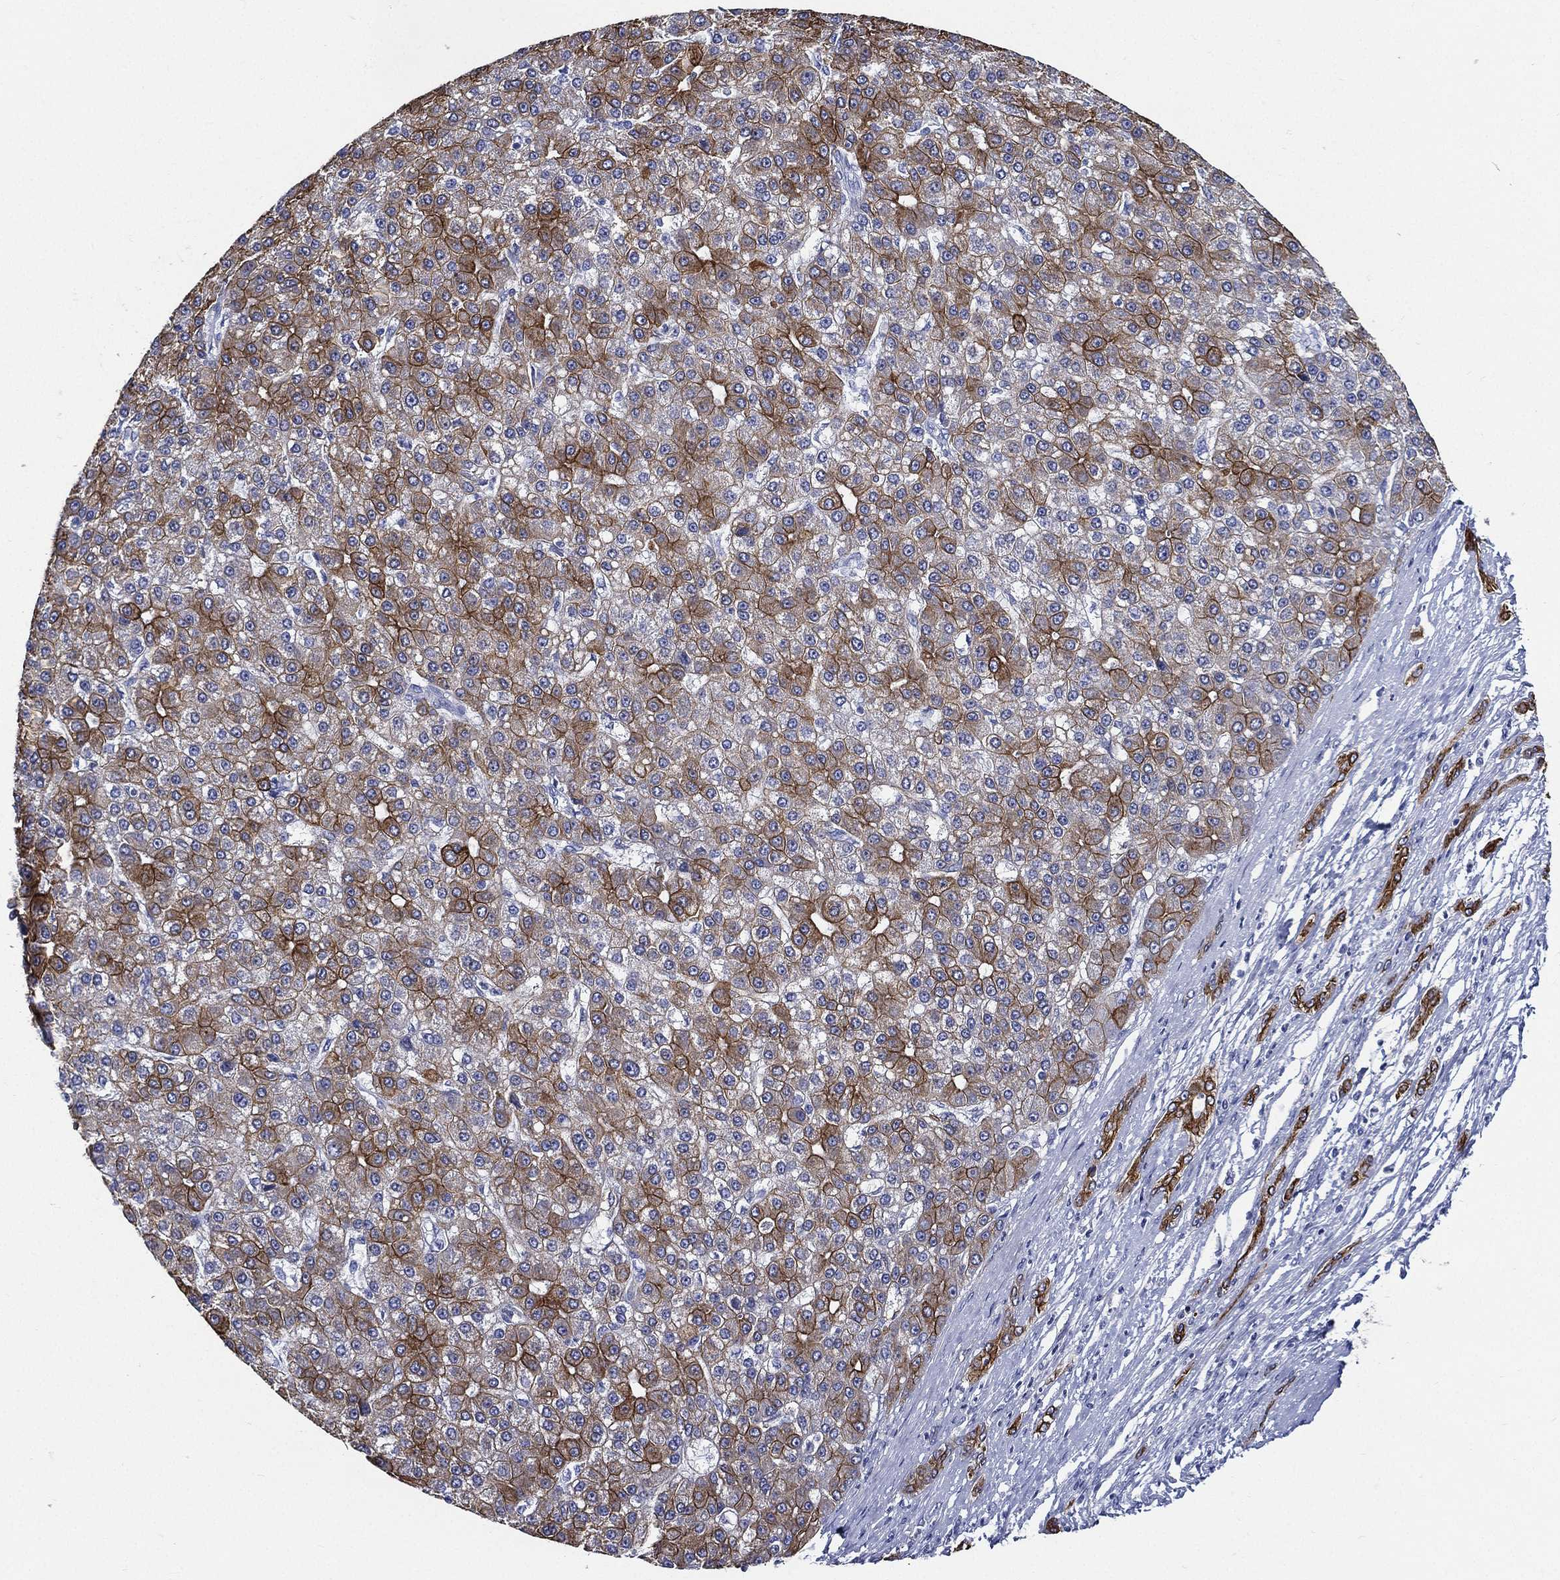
{"staining": {"intensity": "strong", "quantity": "<25%", "location": "cytoplasmic/membranous"}, "tissue": "liver cancer", "cell_type": "Tumor cells", "image_type": "cancer", "snomed": [{"axis": "morphology", "description": "Carcinoma, Hepatocellular, NOS"}, {"axis": "topography", "description": "Liver"}], "caption": "Human liver hepatocellular carcinoma stained with a brown dye shows strong cytoplasmic/membranous positive staining in approximately <25% of tumor cells.", "gene": "NEDD9", "patient": {"sex": "male", "age": 67}}